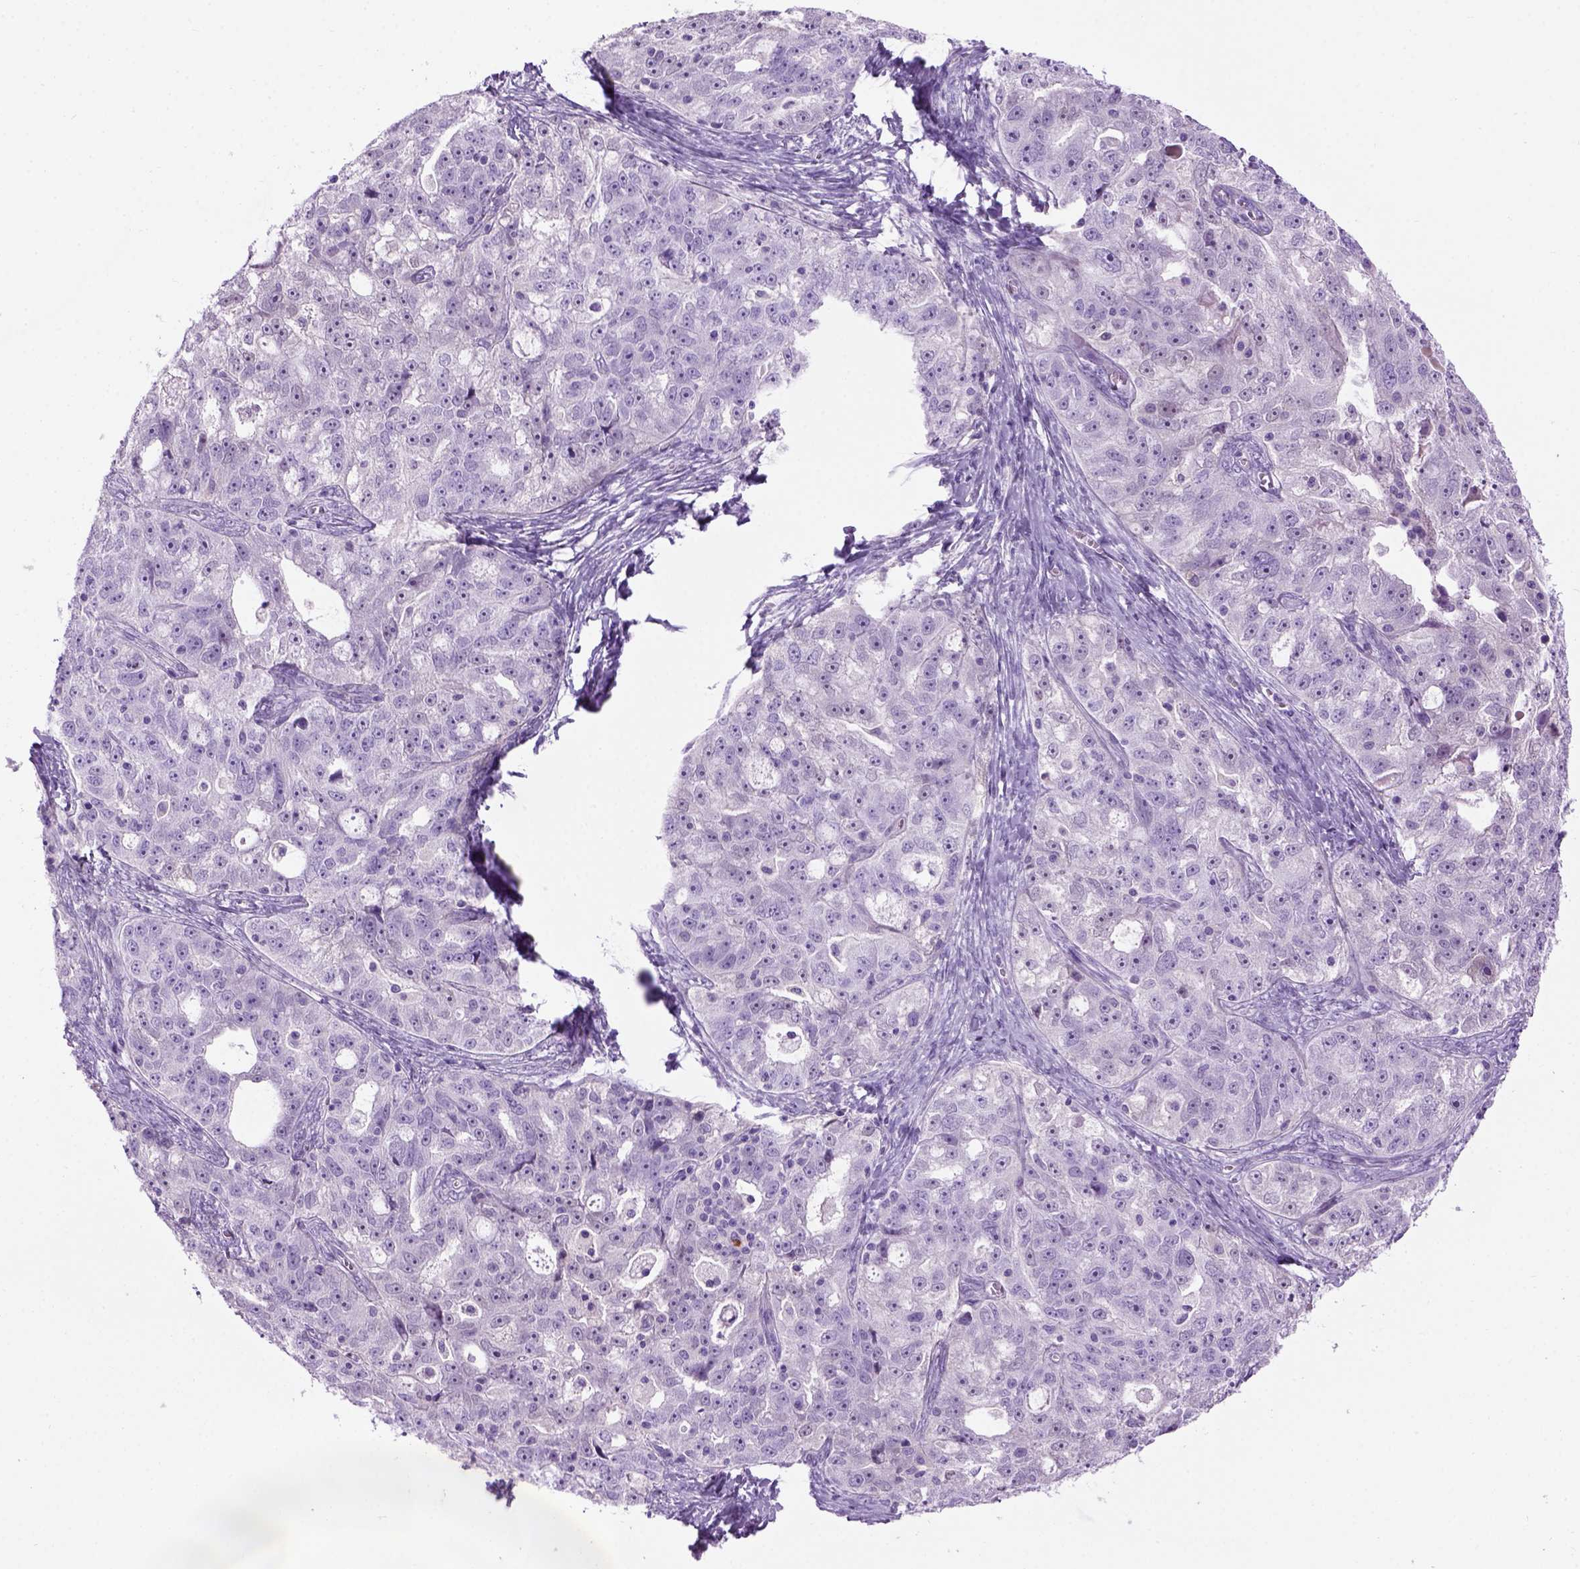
{"staining": {"intensity": "negative", "quantity": "none", "location": "none"}, "tissue": "ovarian cancer", "cell_type": "Tumor cells", "image_type": "cancer", "snomed": [{"axis": "morphology", "description": "Cystadenocarcinoma, serous, NOS"}, {"axis": "topography", "description": "Ovary"}], "caption": "Immunohistochemistry (IHC) of human ovarian serous cystadenocarcinoma reveals no positivity in tumor cells.", "gene": "GABRB2", "patient": {"sex": "female", "age": 51}}